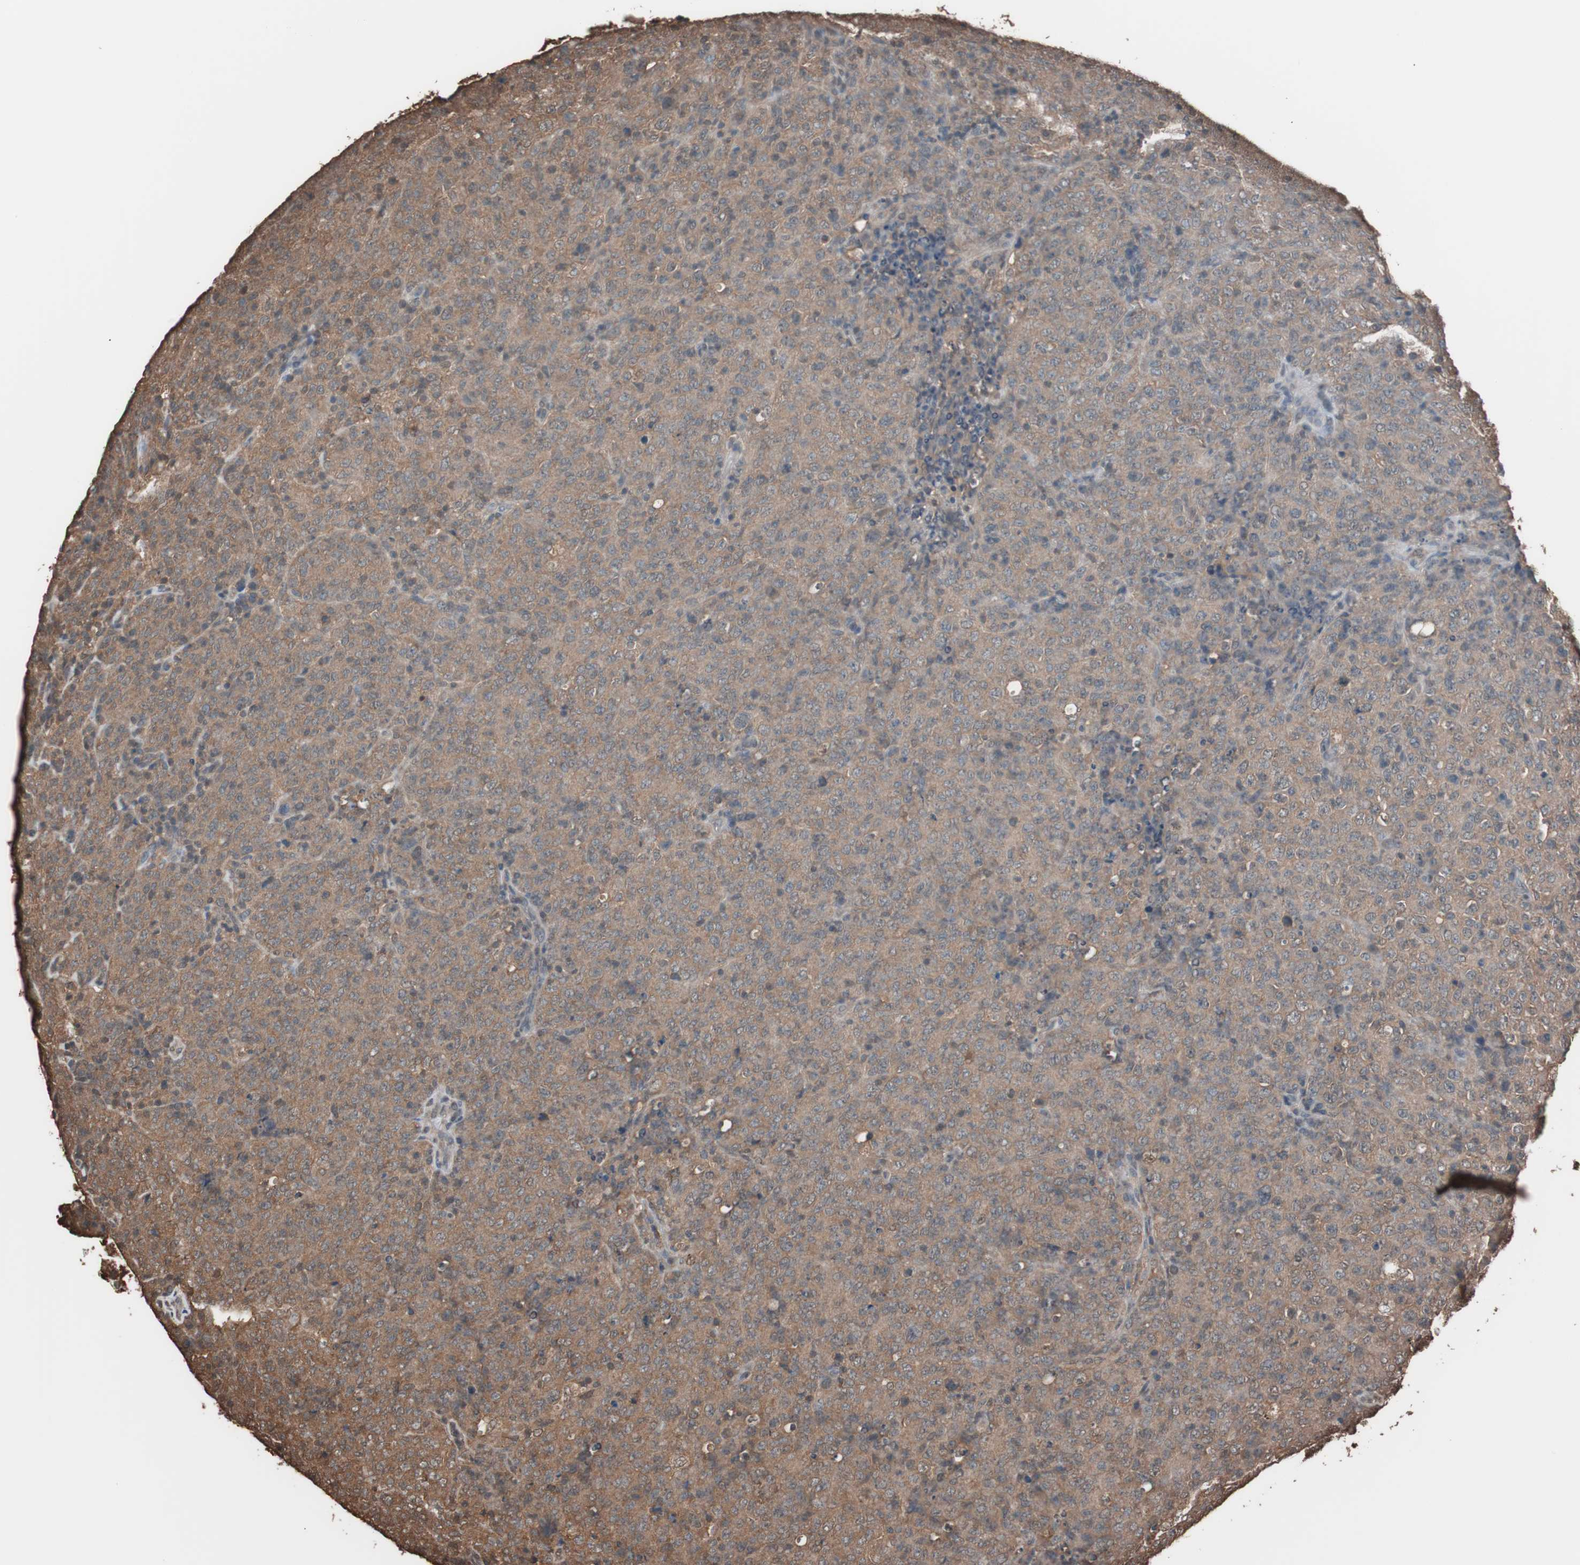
{"staining": {"intensity": "moderate", "quantity": ">75%", "location": "cytoplasmic/membranous"}, "tissue": "lymphoma", "cell_type": "Tumor cells", "image_type": "cancer", "snomed": [{"axis": "morphology", "description": "Malignant lymphoma, non-Hodgkin's type, High grade"}, {"axis": "topography", "description": "Tonsil"}], "caption": "Immunohistochemistry of human high-grade malignant lymphoma, non-Hodgkin's type exhibits medium levels of moderate cytoplasmic/membranous positivity in approximately >75% of tumor cells.", "gene": "CALM2", "patient": {"sex": "female", "age": 36}}